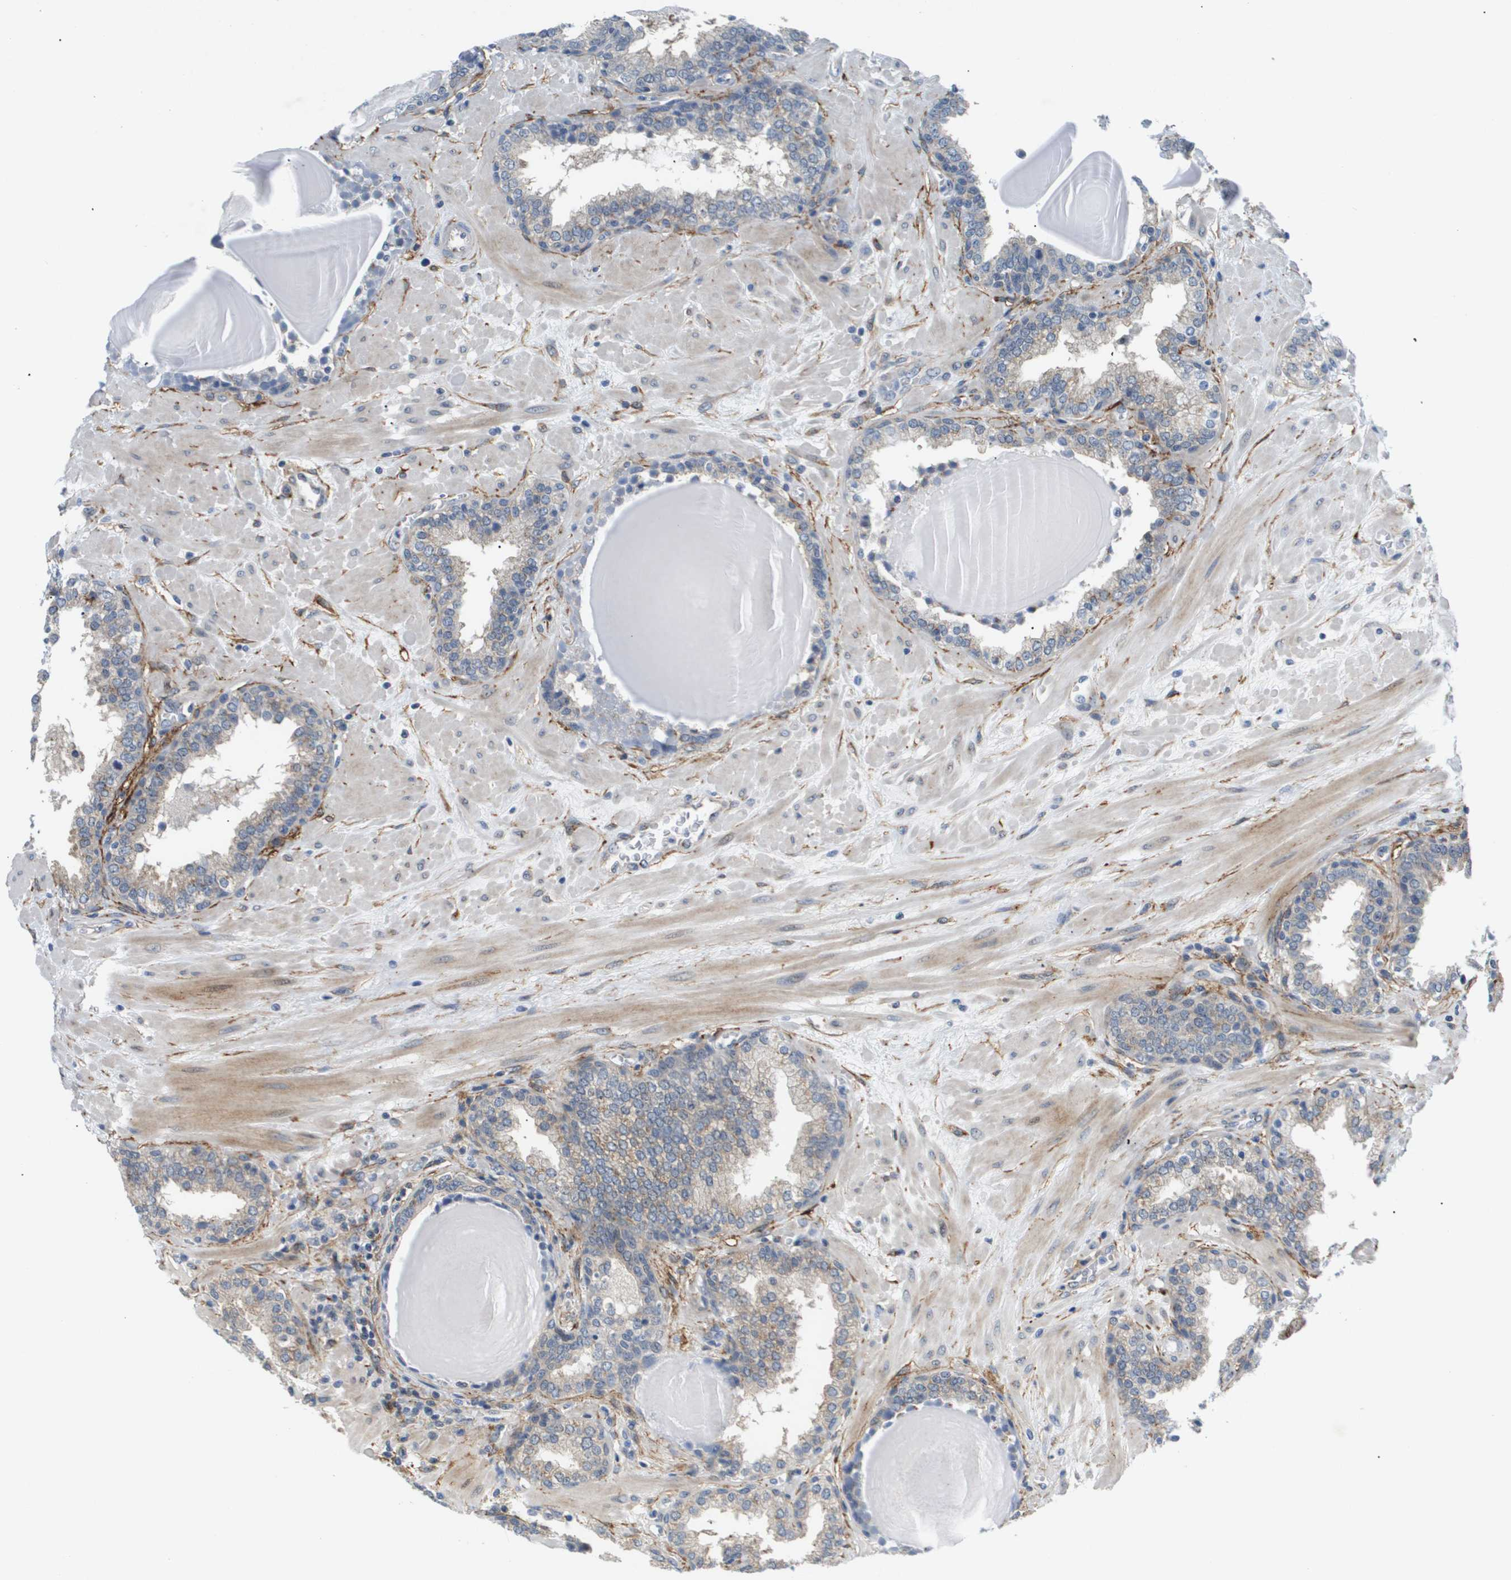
{"staining": {"intensity": "weak", "quantity": "25%-75%", "location": "cytoplasmic/membranous"}, "tissue": "prostate", "cell_type": "Glandular cells", "image_type": "normal", "snomed": [{"axis": "morphology", "description": "Normal tissue, NOS"}, {"axis": "topography", "description": "Prostate"}], "caption": "IHC photomicrograph of unremarkable human prostate stained for a protein (brown), which reveals low levels of weak cytoplasmic/membranous staining in approximately 25%-75% of glandular cells.", "gene": "OTUD5", "patient": {"sex": "male", "age": 51}}